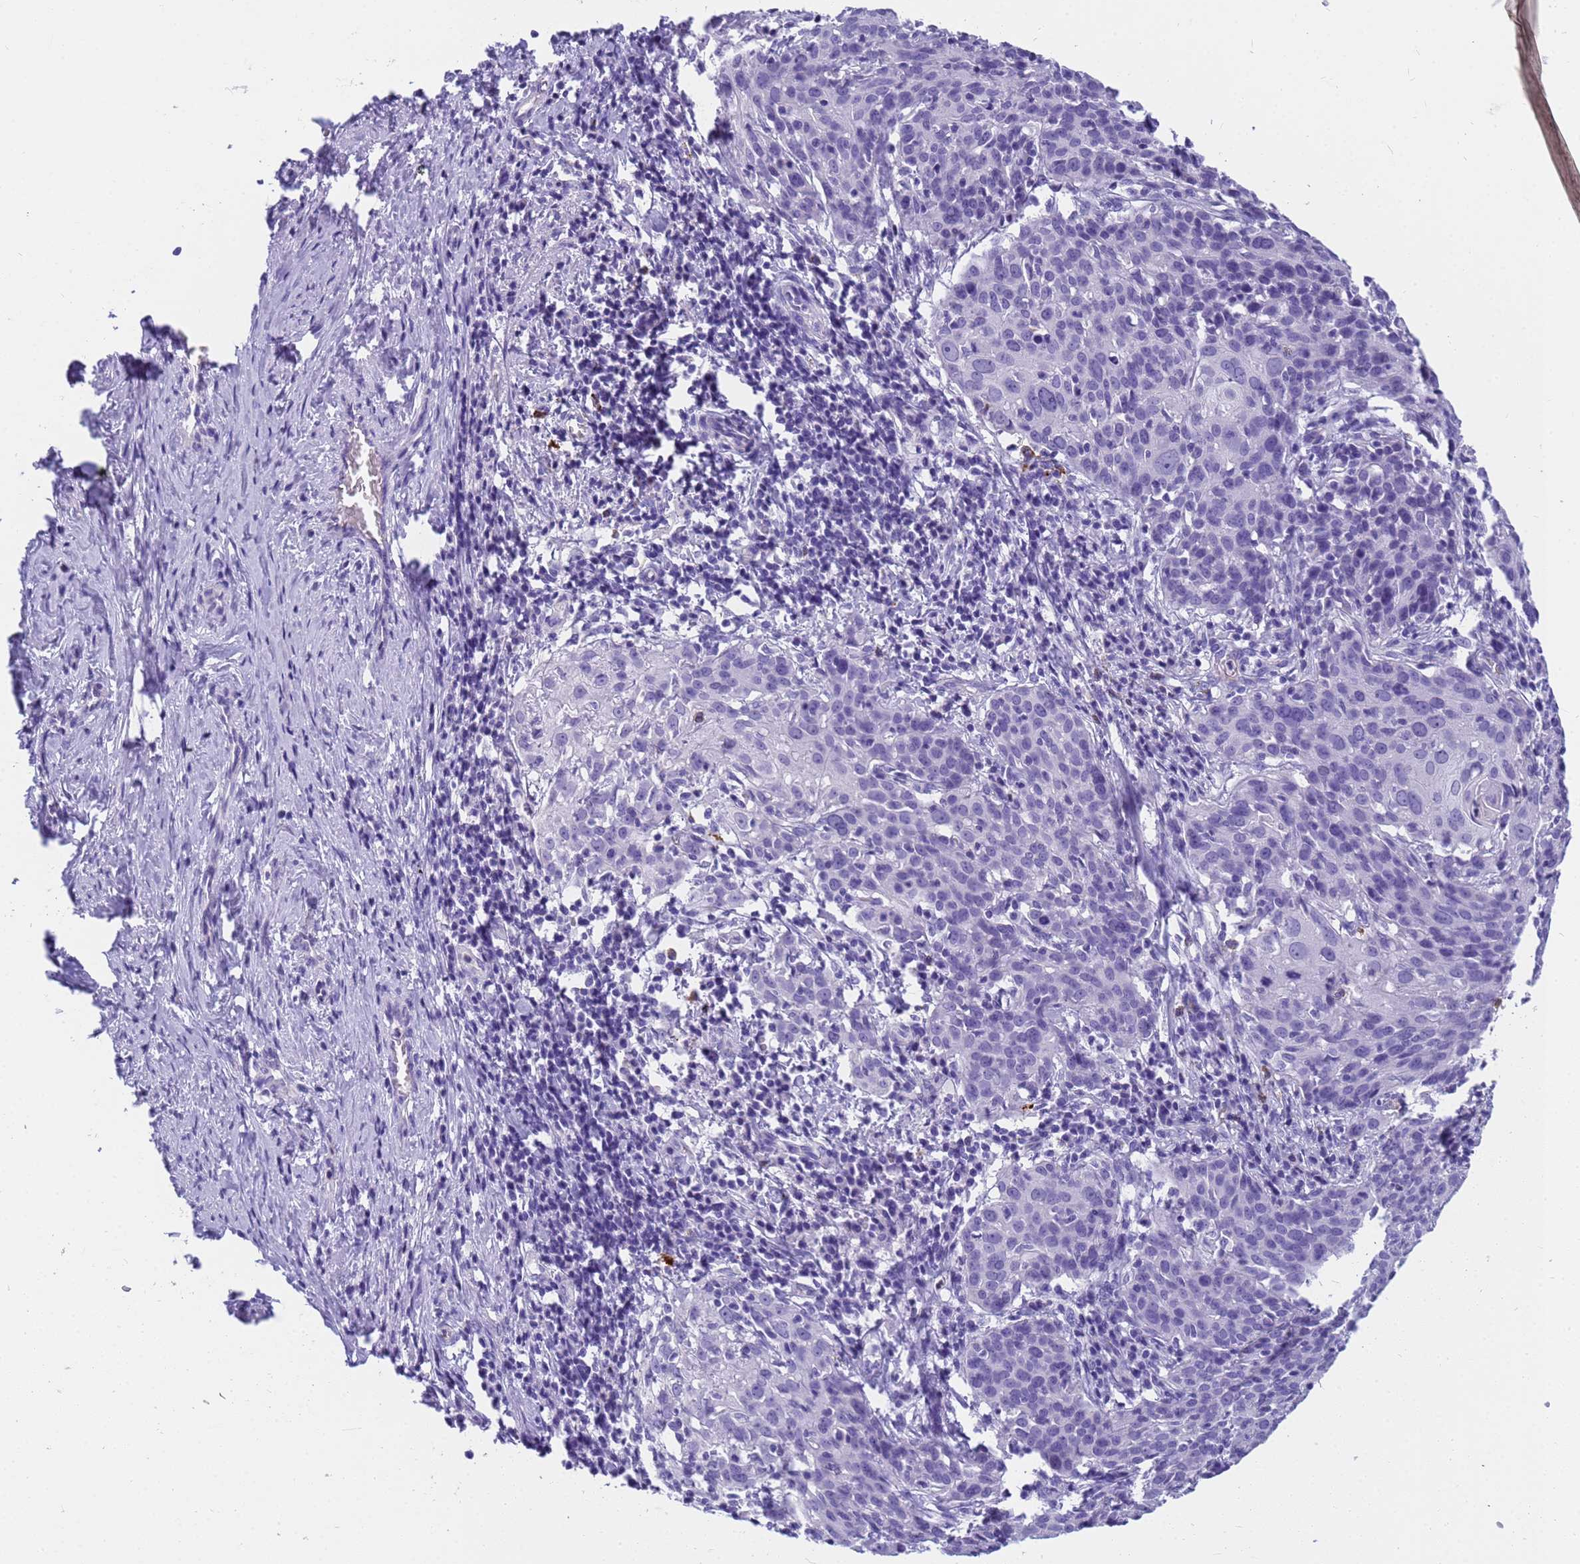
{"staining": {"intensity": "negative", "quantity": "none", "location": "none"}, "tissue": "cervical cancer", "cell_type": "Tumor cells", "image_type": "cancer", "snomed": [{"axis": "morphology", "description": "Squamous cell carcinoma, NOS"}, {"axis": "topography", "description": "Cervix"}], "caption": "Squamous cell carcinoma (cervical) stained for a protein using immunohistochemistry reveals no expression tumor cells.", "gene": "RNASE2", "patient": {"sex": "female", "age": 50}}